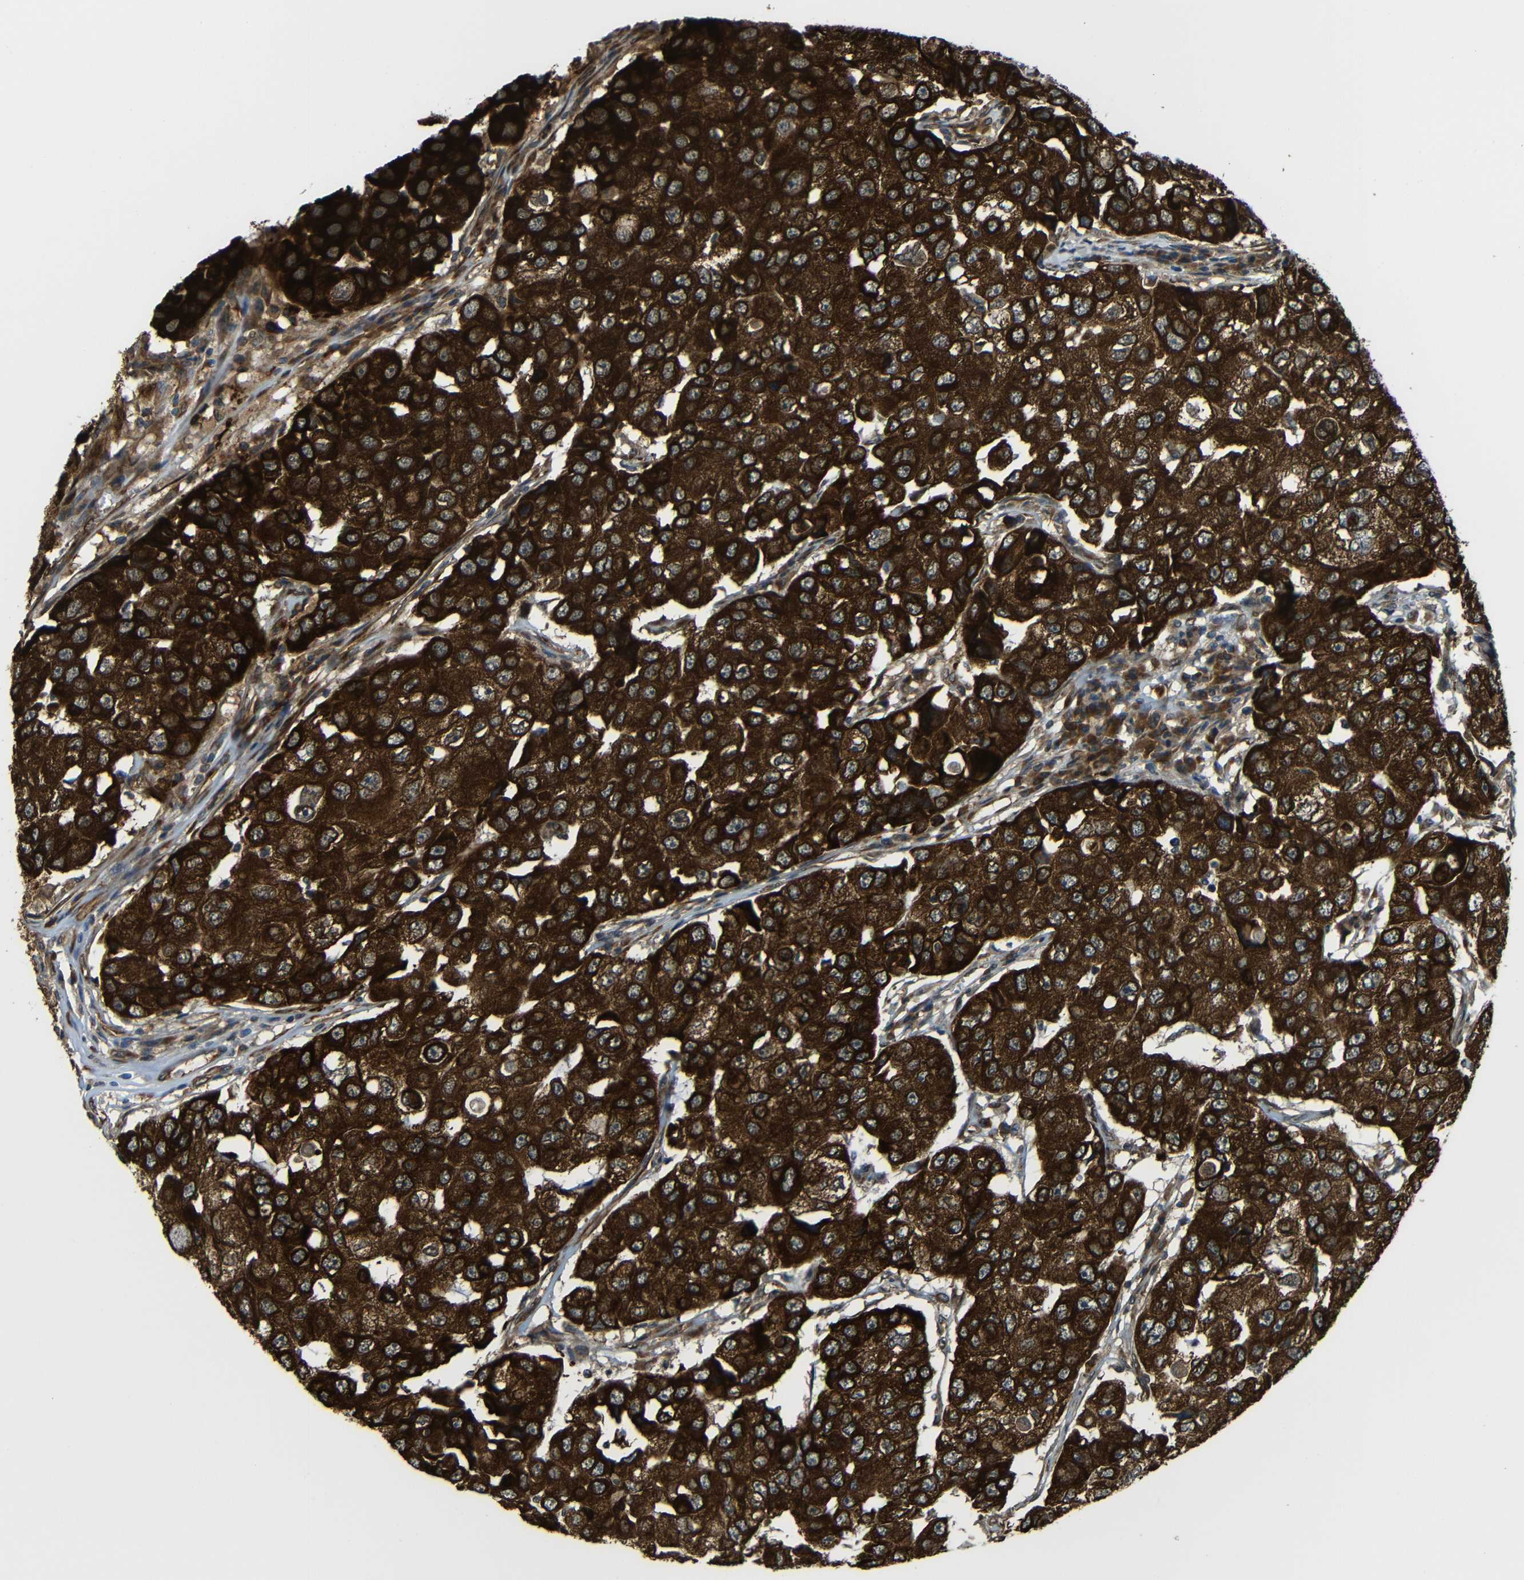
{"staining": {"intensity": "strong", "quantity": ">75%", "location": "cytoplasmic/membranous"}, "tissue": "breast cancer", "cell_type": "Tumor cells", "image_type": "cancer", "snomed": [{"axis": "morphology", "description": "Duct carcinoma"}, {"axis": "topography", "description": "Breast"}], "caption": "Intraductal carcinoma (breast) was stained to show a protein in brown. There is high levels of strong cytoplasmic/membranous positivity in approximately >75% of tumor cells. The protein of interest is shown in brown color, while the nuclei are stained blue.", "gene": "VAPB", "patient": {"sex": "female", "age": 27}}